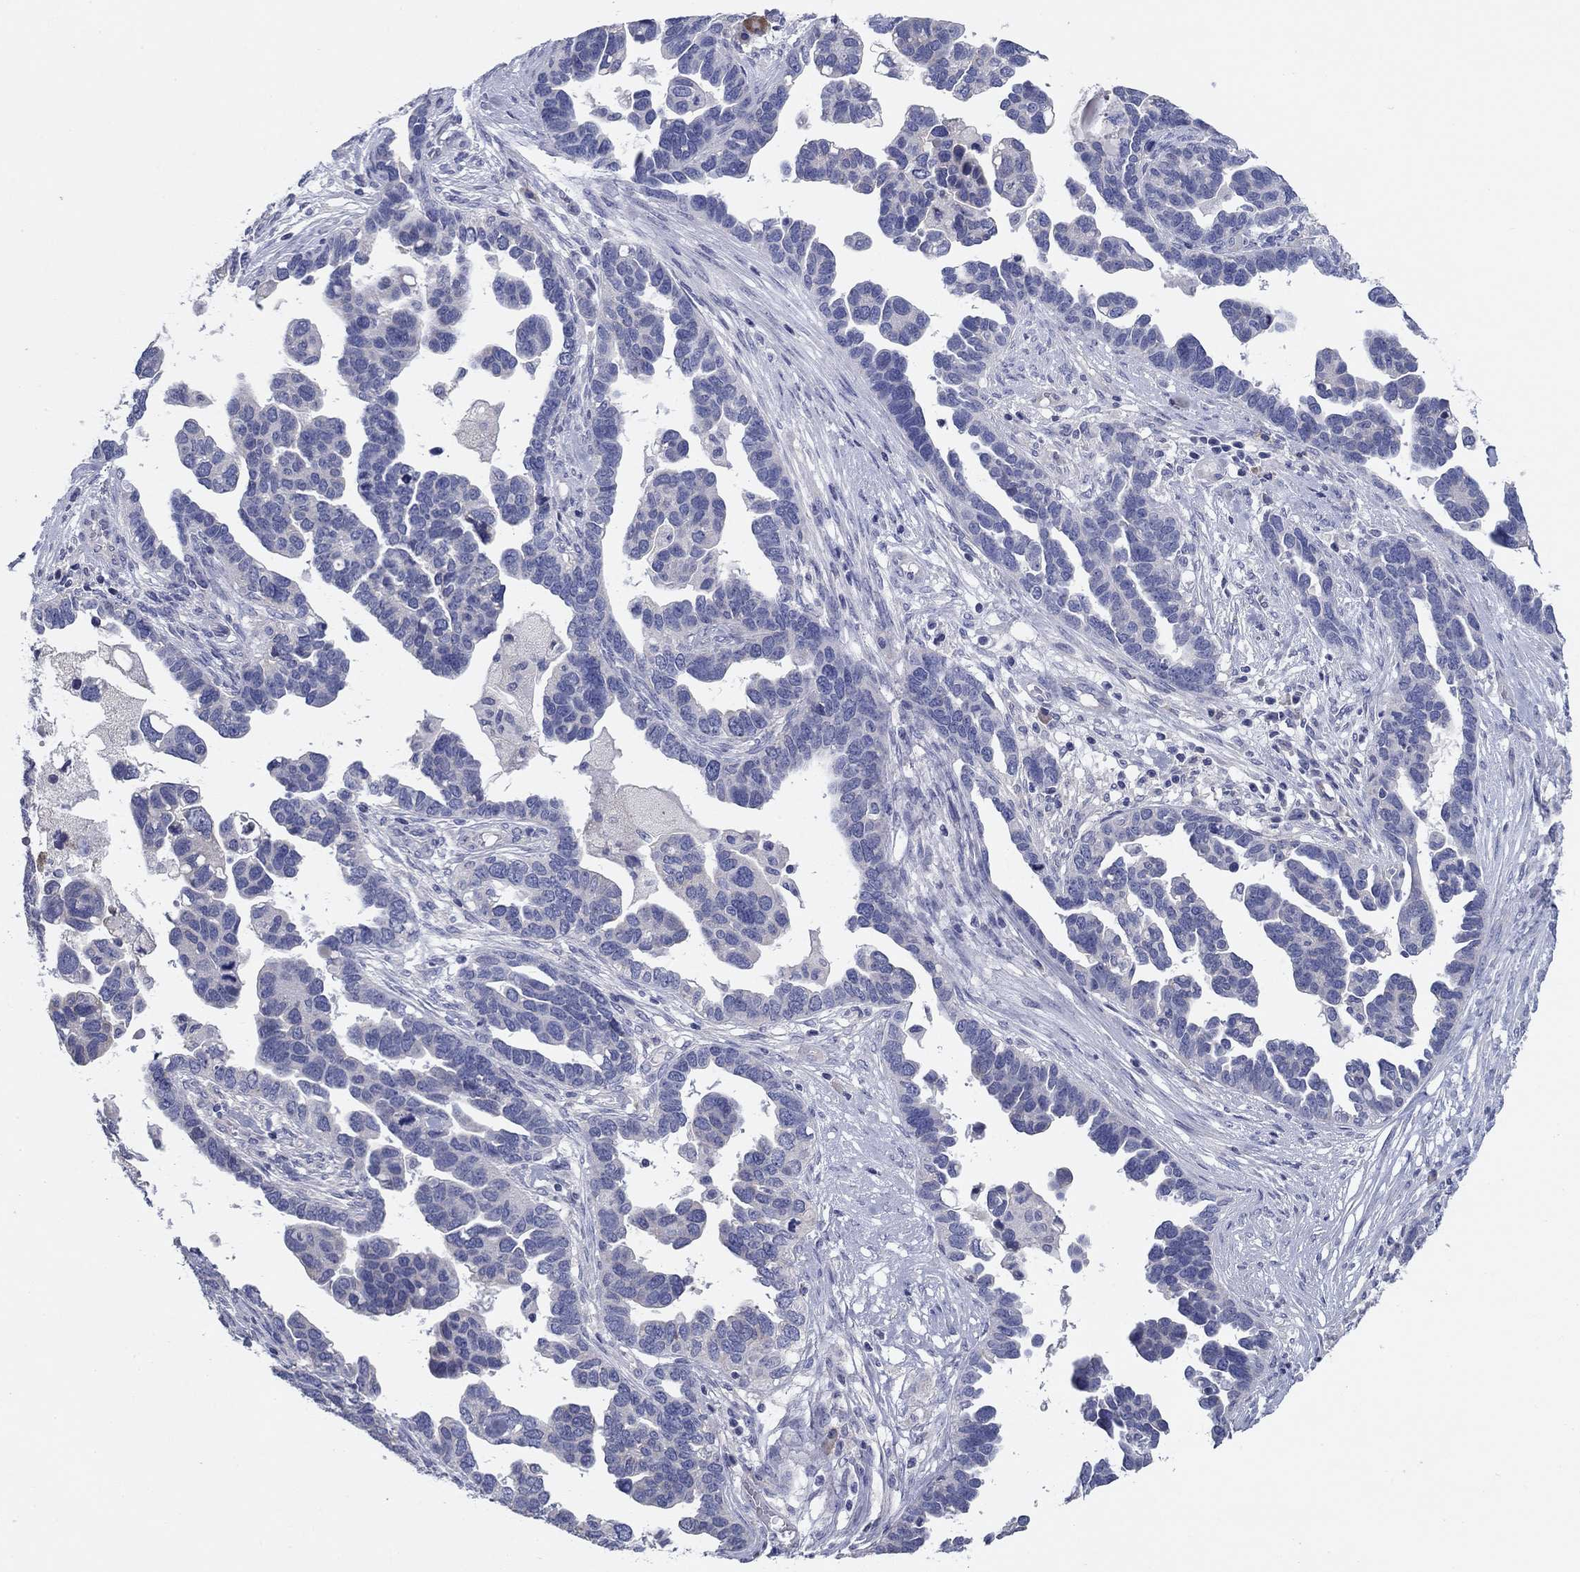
{"staining": {"intensity": "negative", "quantity": "none", "location": "none"}, "tissue": "ovarian cancer", "cell_type": "Tumor cells", "image_type": "cancer", "snomed": [{"axis": "morphology", "description": "Cystadenocarcinoma, serous, NOS"}, {"axis": "topography", "description": "Ovary"}], "caption": "This is a histopathology image of immunohistochemistry staining of ovarian cancer (serous cystadenocarcinoma), which shows no staining in tumor cells.", "gene": "GRK7", "patient": {"sex": "female", "age": 54}}